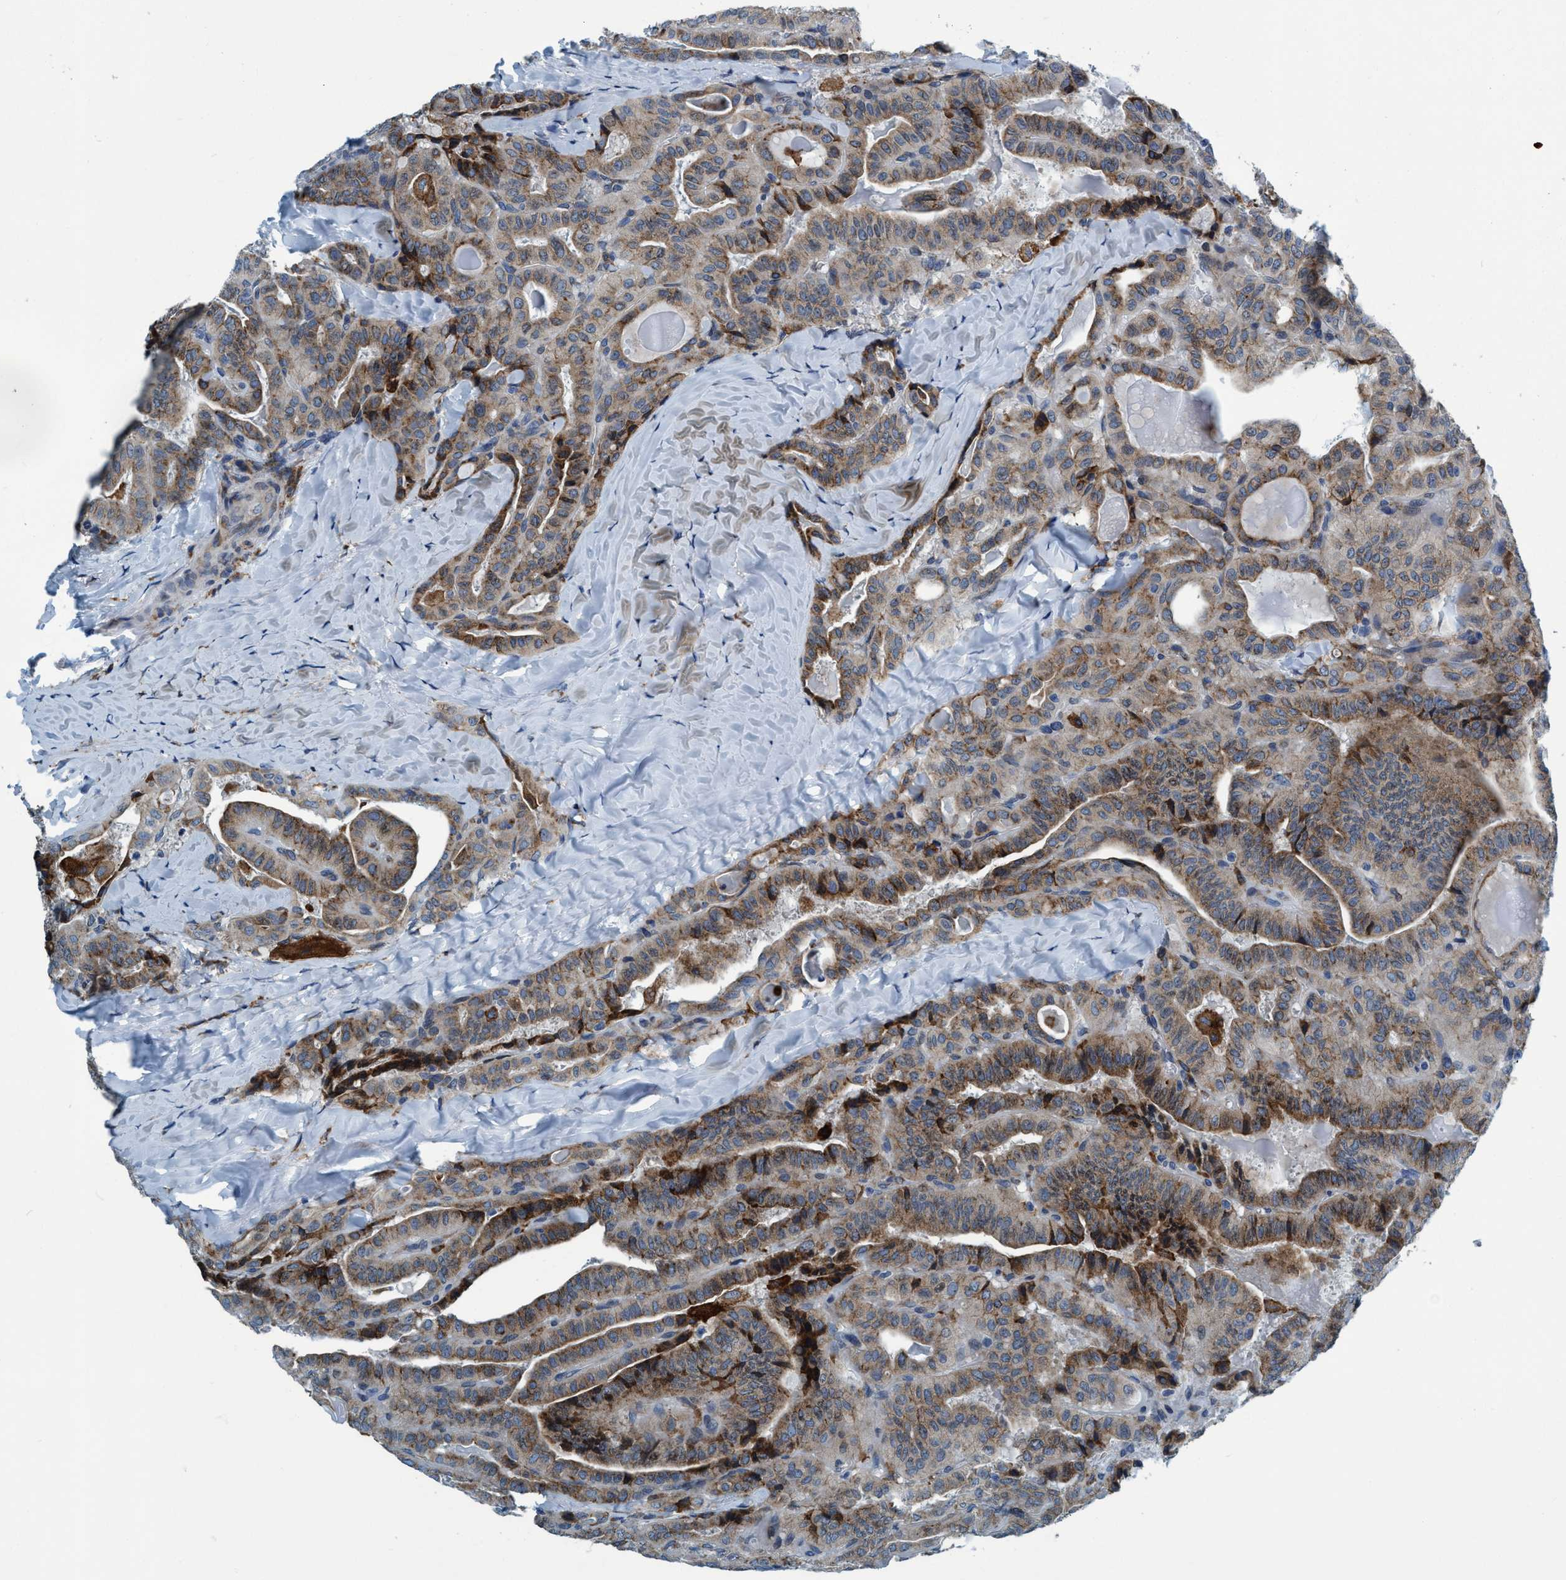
{"staining": {"intensity": "strong", "quantity": "25%-75%", "location": "cytoplasmic/membranous"}, "tissue": "thyroid cancer", "cell_type": "Tumor cells", "image_type": "cancer", "snomed": [{"axis": "morphology", "description": "Papillary adenocarcinoma, NOS"}, {"axis": "topography", "description": "Thyroid gland"}], "caption": "Thyroid cancer (papillary adenocarcinoma) stained with DAB IHC shows high levels of strong cytoplasmic/membranous expression in about 25%-75% of tumor cells.", "gene": "ARMC9", "patient": {"sex": "male", "age": 77}}